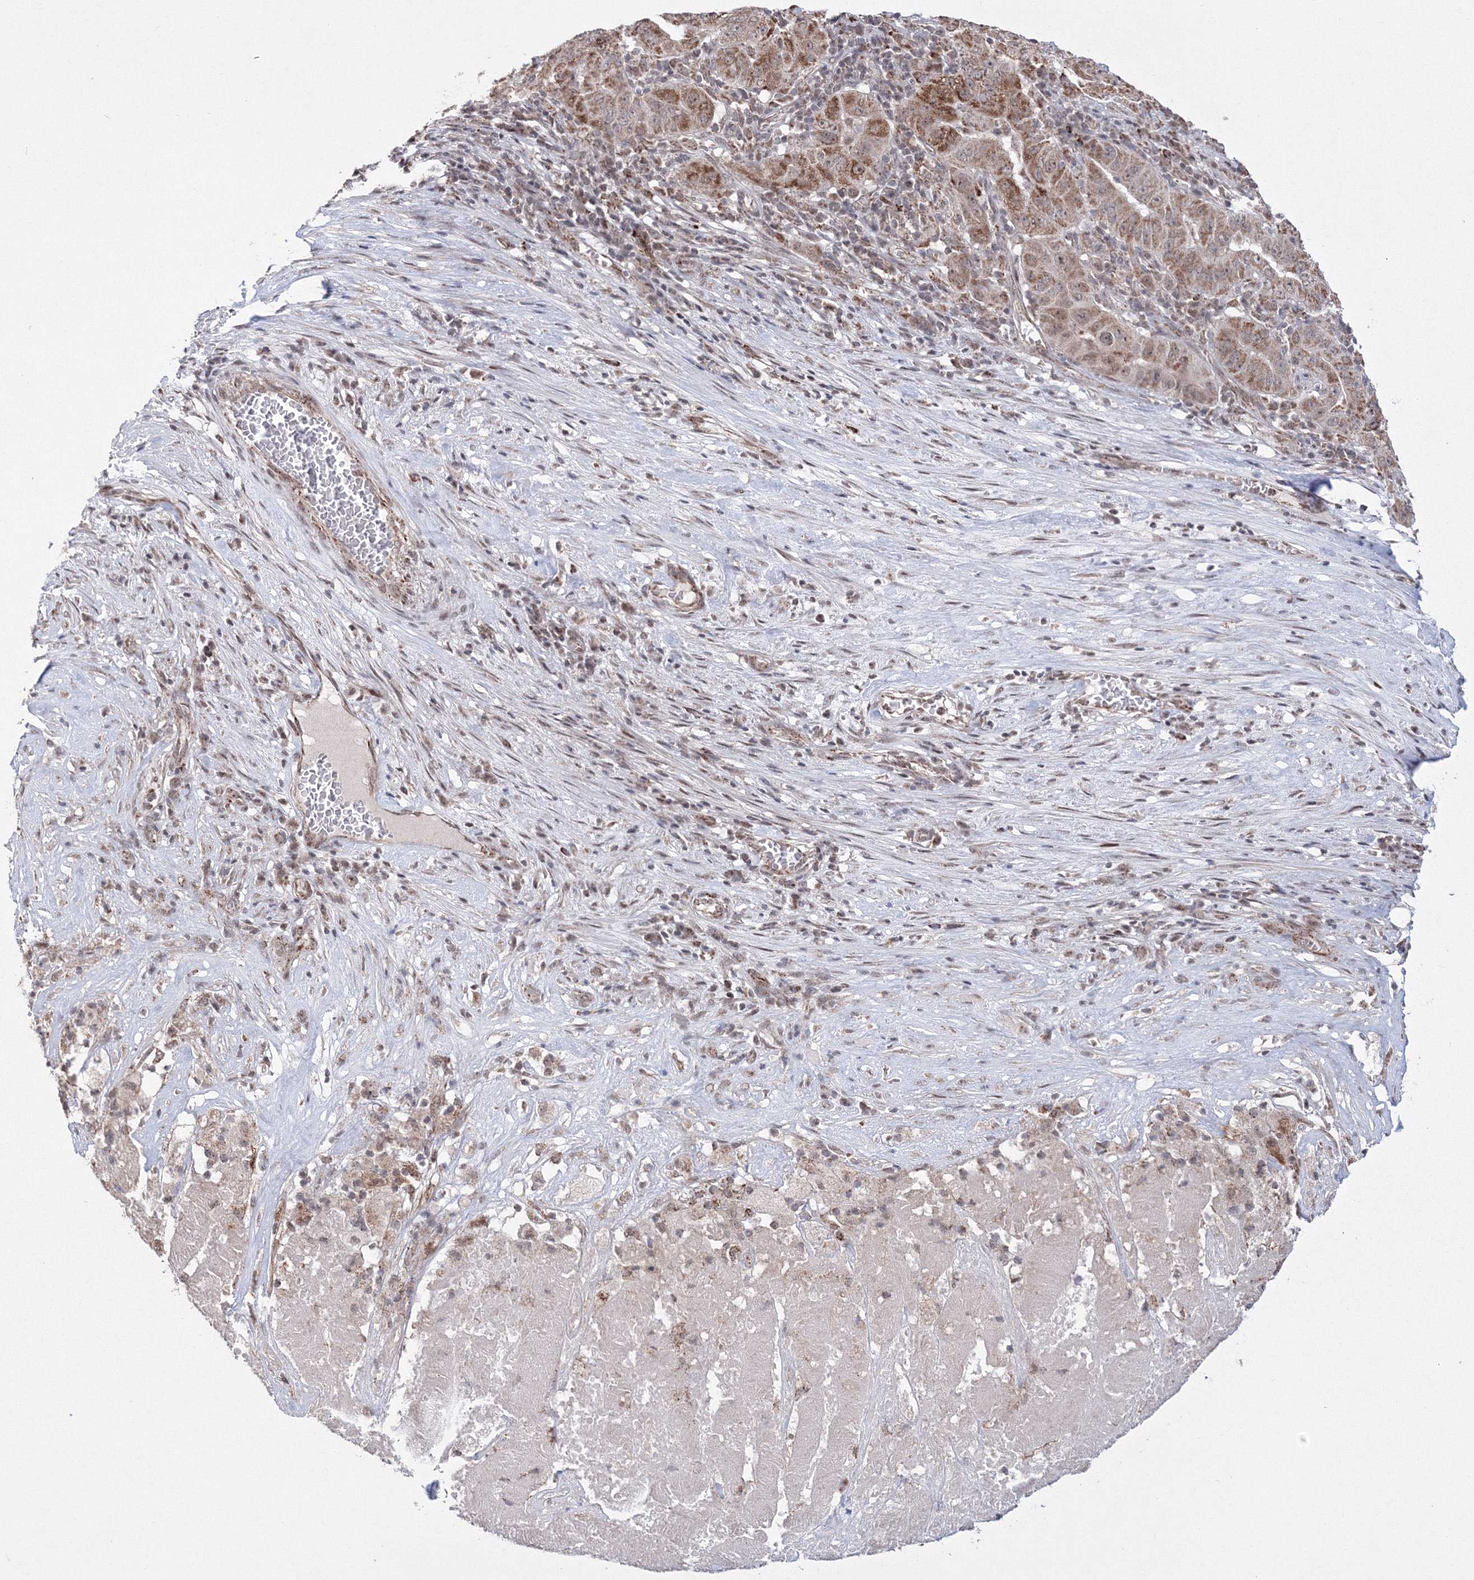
{"staining": {"intensity": "moderate", "quantity": ">75%", "location": "cytoplasmic/membranous"}, "tissue": "pancreatic cancer", "cell_type": "Tumor cells", "image_type": "cancer", "snomed": [{"axis": "morphology", "description": "Adenocarcinoma, NOS"}, {"axis": "topography", "description": "Pancreas"}], "caption": "Pancreatic cancer was stained to show a protein in brown. There is medium levels of moderate cytoplasmic/membranous positivity in about >75% of tumor cells.", "gene": "GRSF1", "patient": {"sex": "male", "age": 63}}